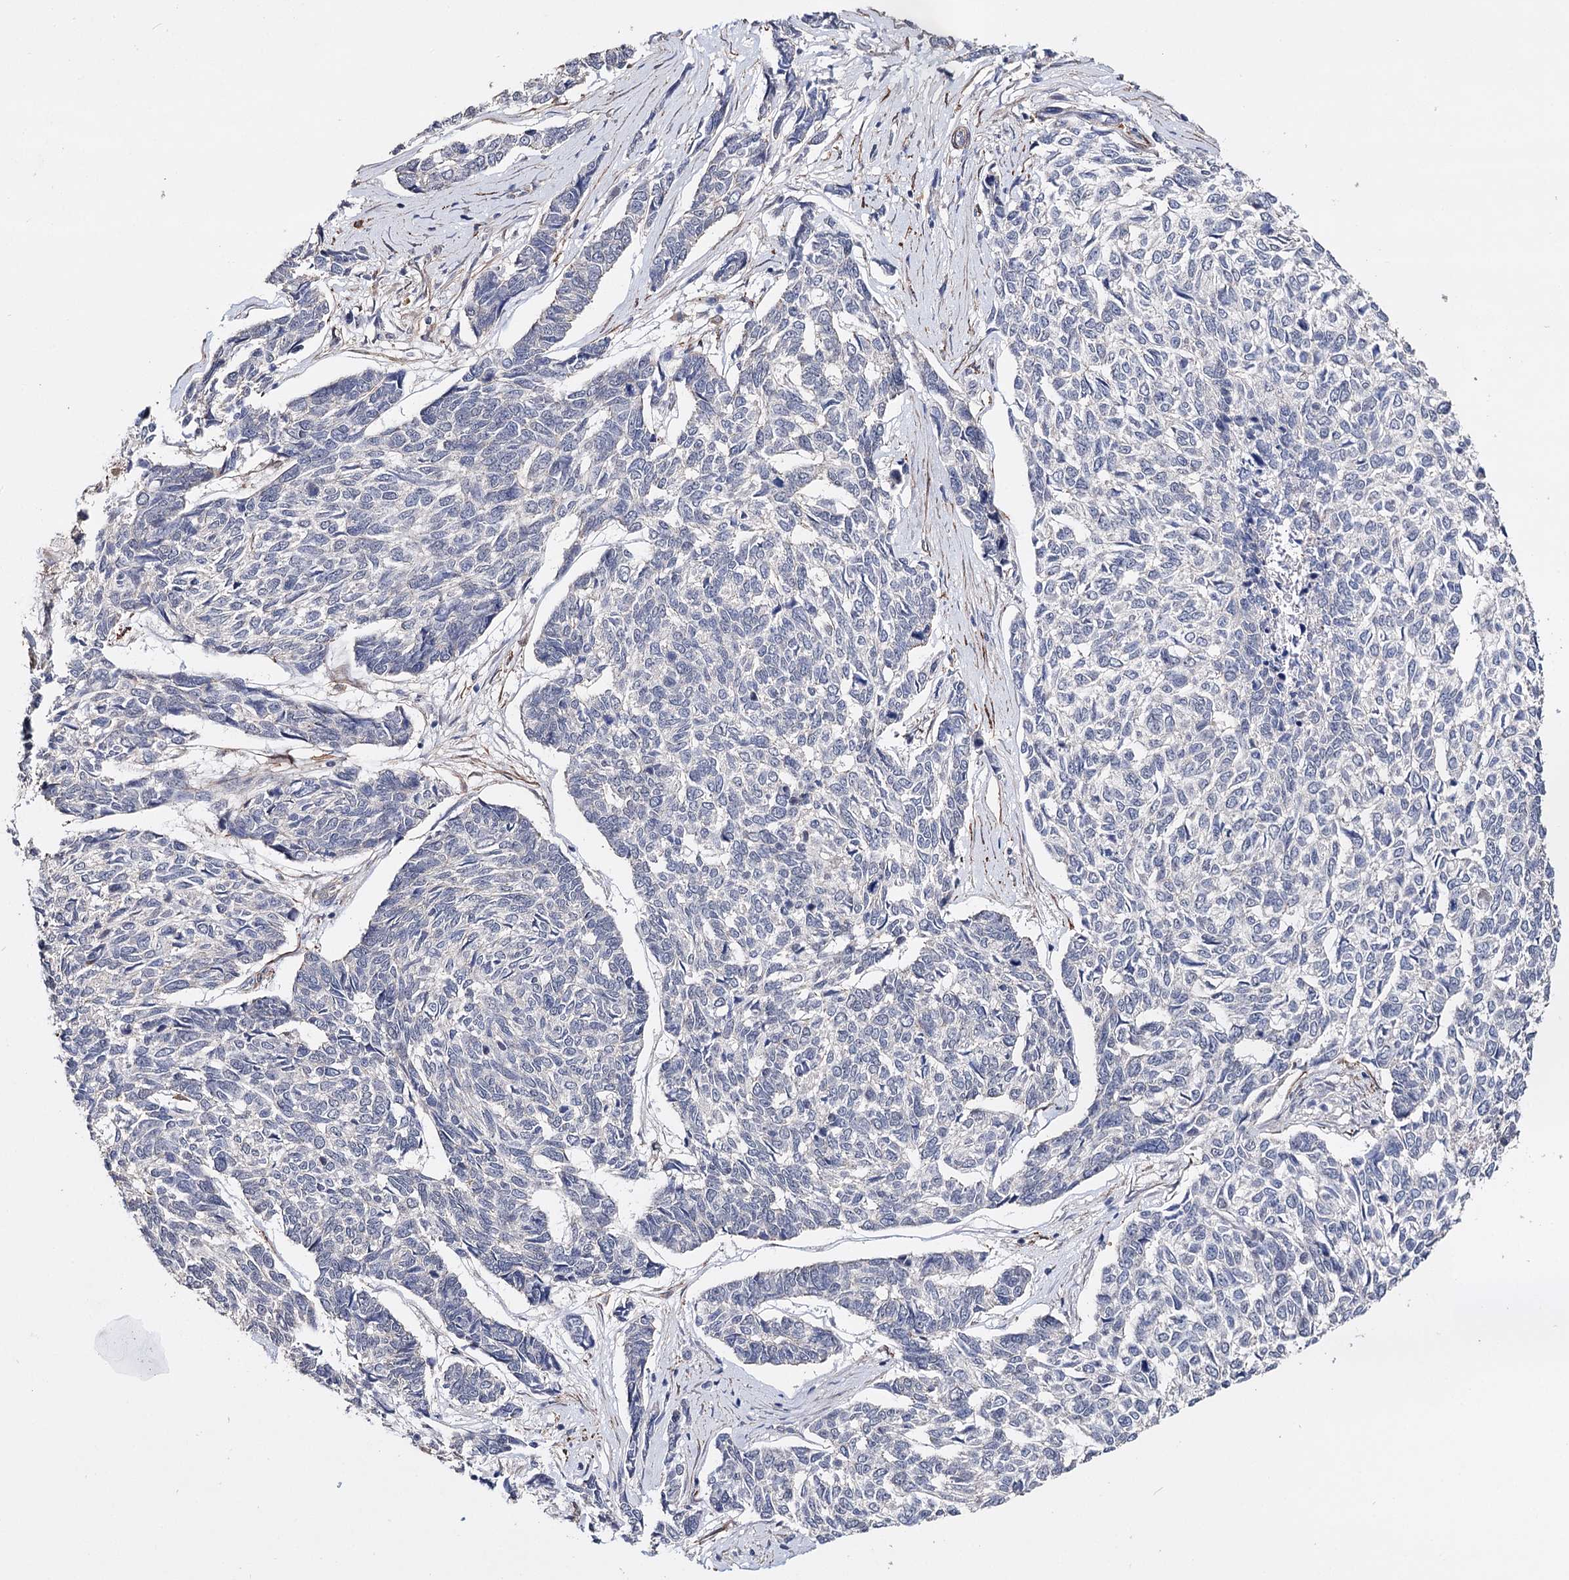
{"staining": {"intensity": "negative", "quantity": "none", "location": "none"}, "tissue": "skin cancer", "cell_type": "Tumor cells", "image_type": "cancer", "snomed": [{"axis": "morphology", "description": "Basal cell carcinoma"}, {"axis": "topography", "description": "Skin"}], "caption": "High magnification brightfield microscopy of skin basal cell carcinoma stained with DAB (brown) and counterstained with hematoxylin (blue): tumor cells show no significant staining.", "gene": "CFAP46", "patient": {"sex": "female", "age": 65}}